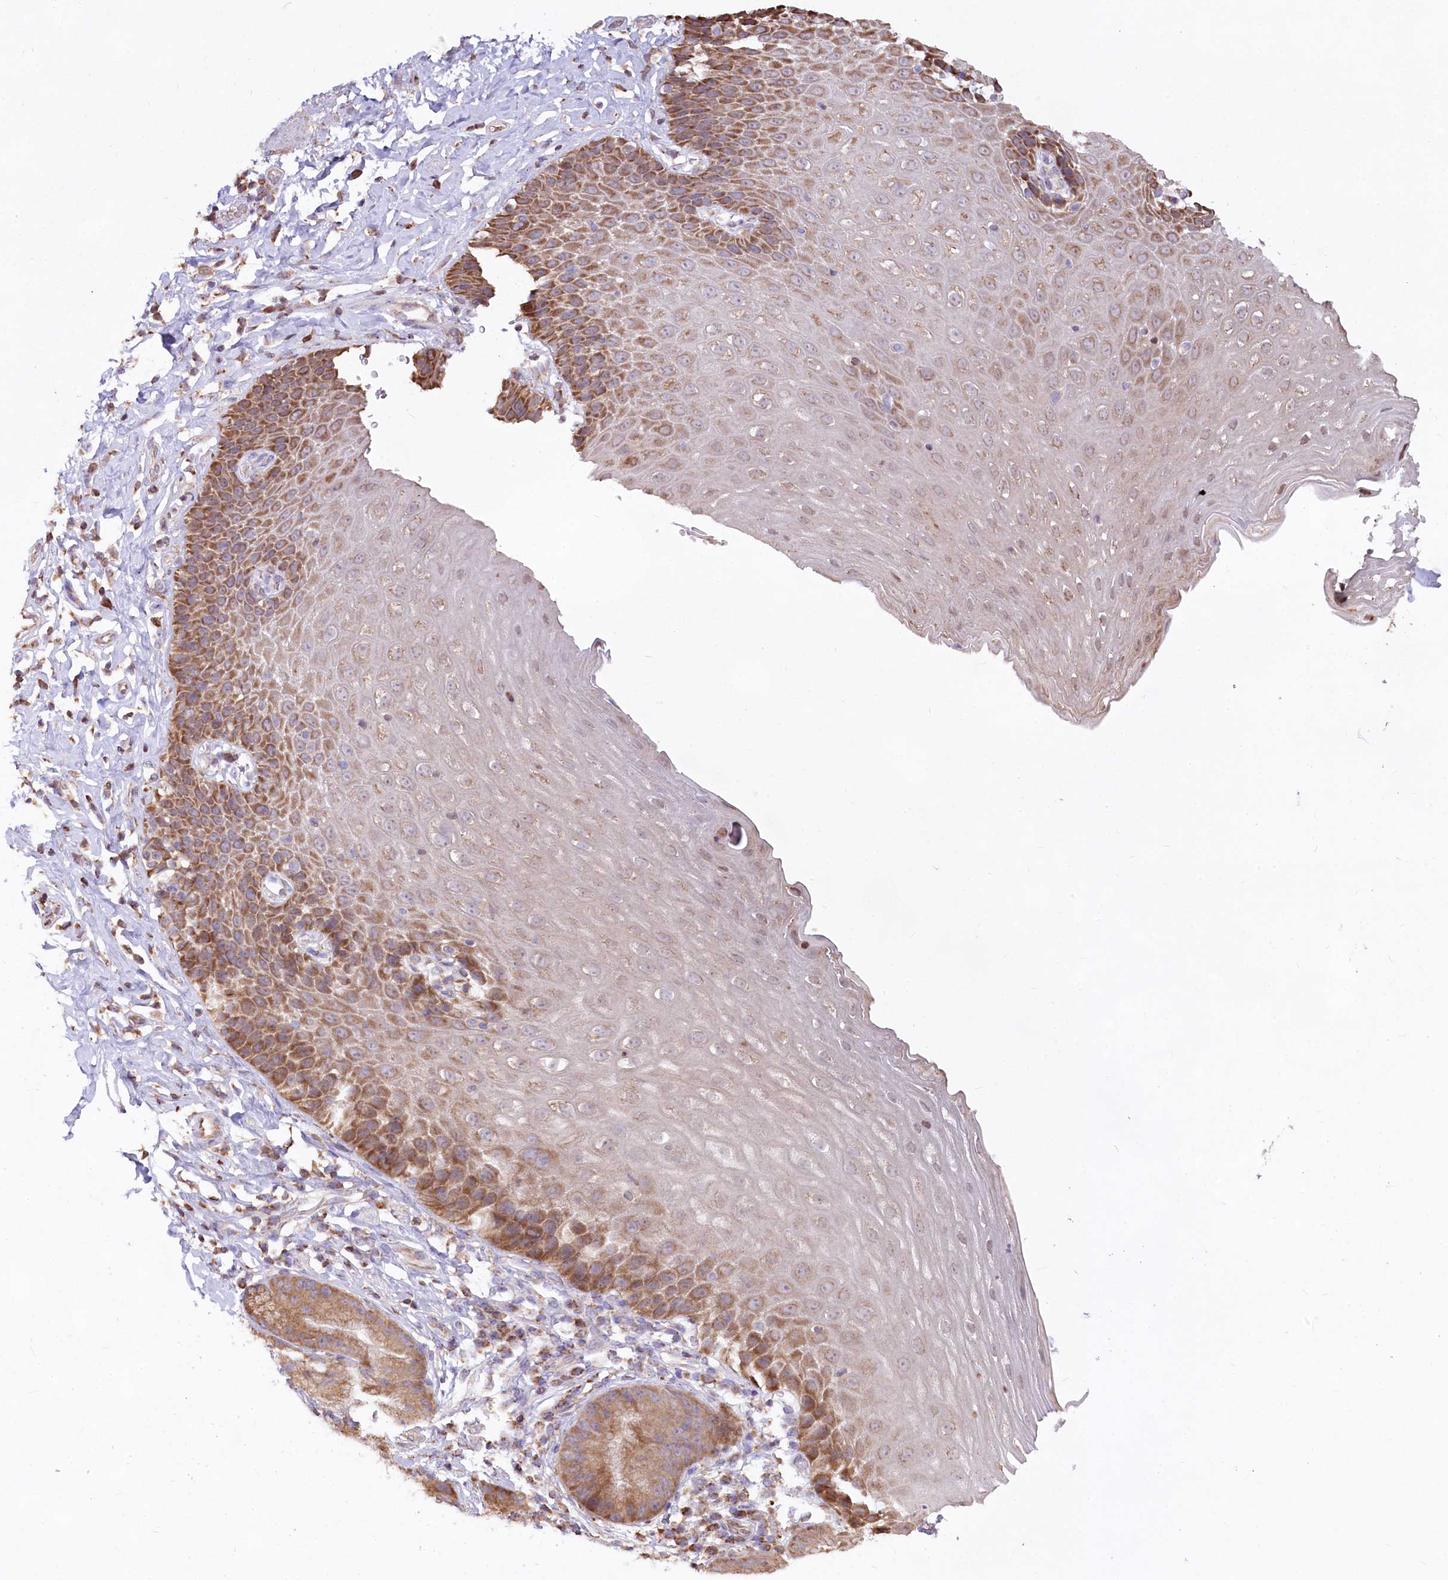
{"staining": {"intensity": "moderate", "quantity": ">75%", "location": "cytoplasmic/membranous"}, "tissue": "esophagus", "cell_type": "Squamous epithelial cells", "image_type": "normal", "snomed": [{"axis": "morphology", "description": "Normal tissue, NOS"}, {"axis": "topography", "description": "Esophagus"}], "caption": "This histopathology image demonstrates immunohistochemistry staining of benign human esophagus, with medium moderate cytoplasmic/membranous positivity in about >75% of squamous epithelial cells.", "gene": "TASOR2", "patient": {"sex": "female", "age": 61}}